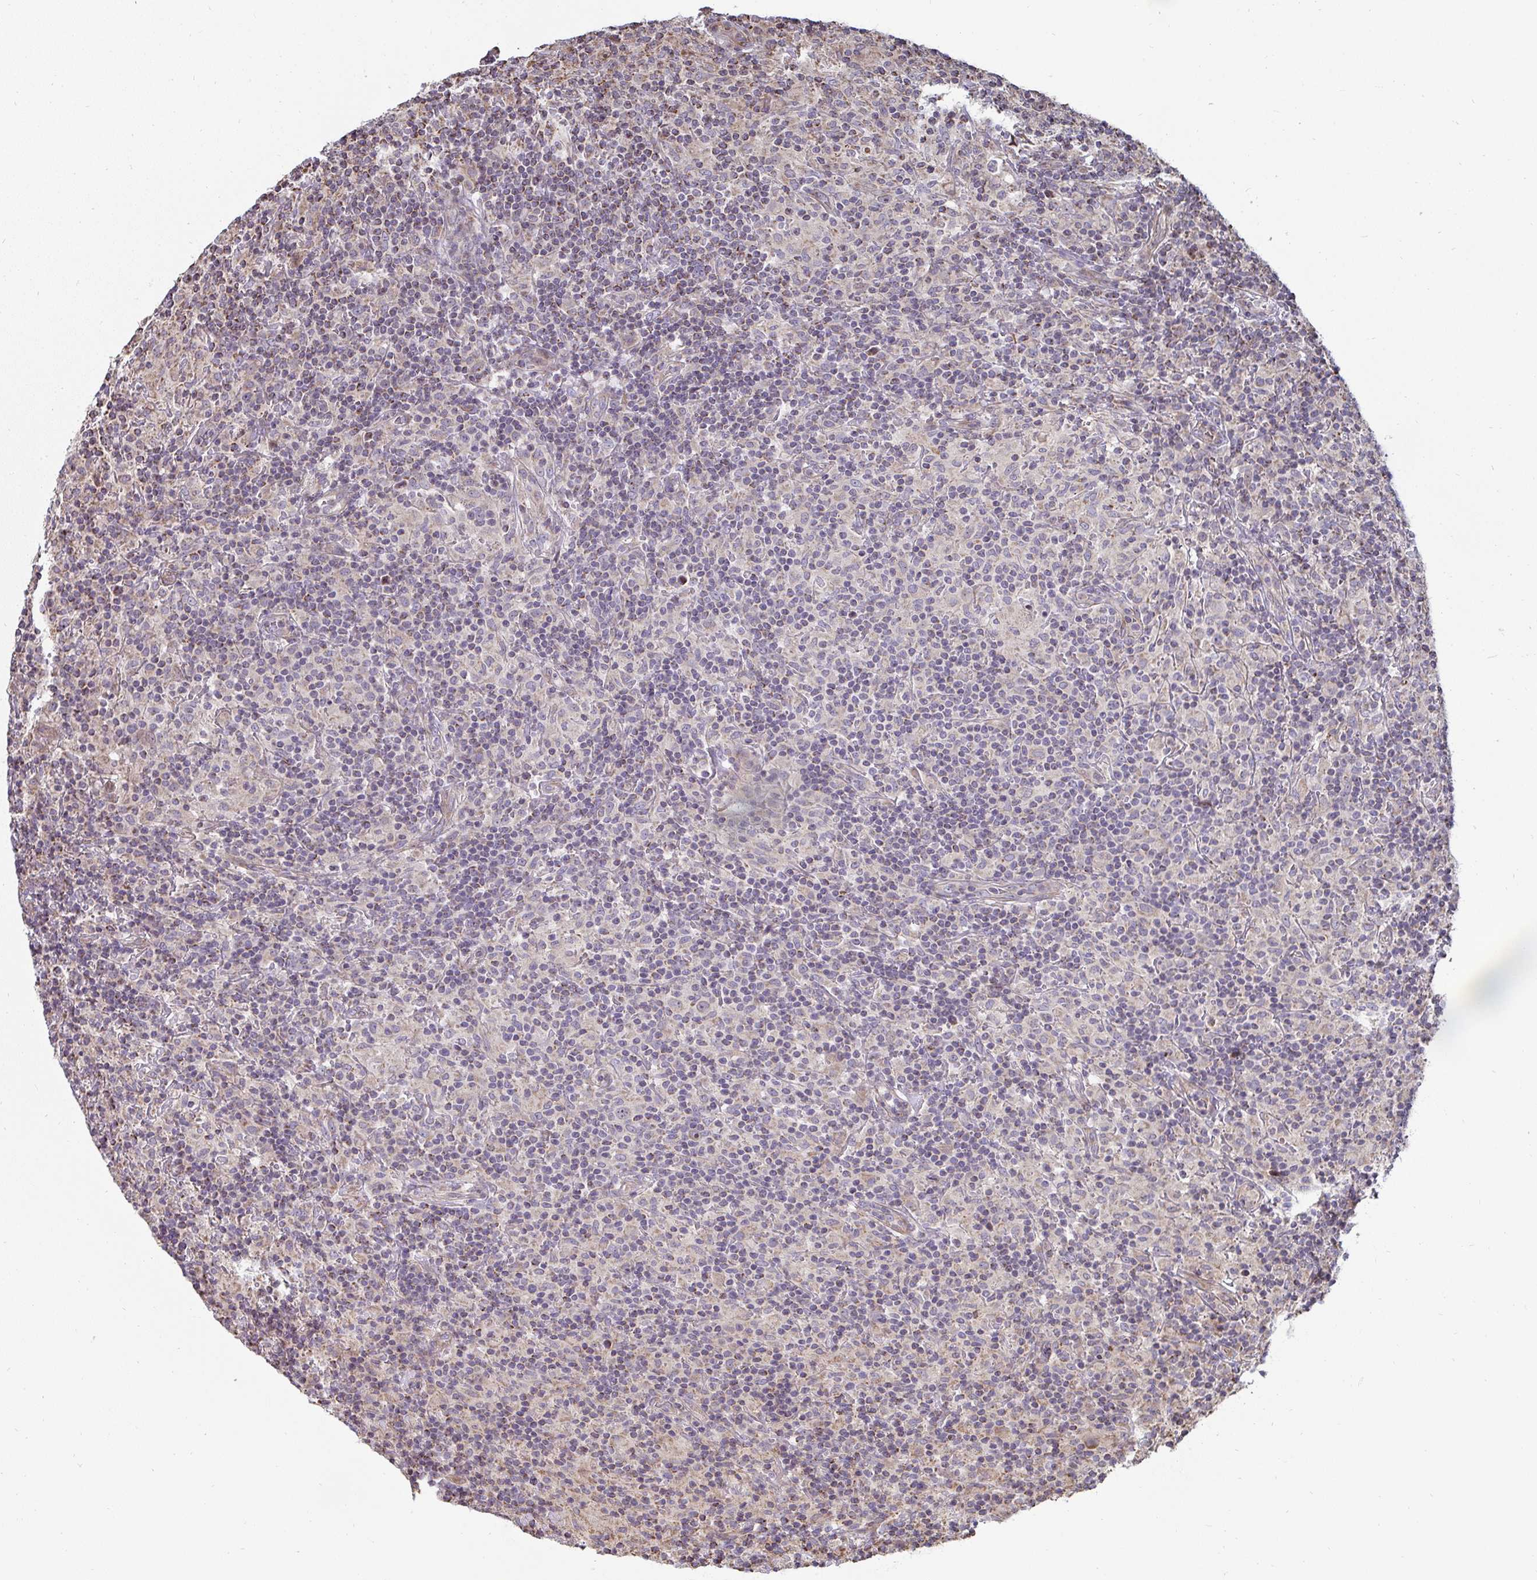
{"staining": {"intensity": "negative", "quantity": "none", "location": "none"}, "tissue": "lymphoma", "cell_type": "Tumor cells", "image_type": "cancer", "snomed": [{"axis": "morphology", "description": "Hodgkin's disease, NOS"}, {"axis": "topography", "description": "Lymph node"}], "caption": "Immunohistochemistry (IHC) of human lymphoma reveals no expression in tumor cells.", "gene": "AGTPBP1", "patient": {"sex": "male", "age": 70}}